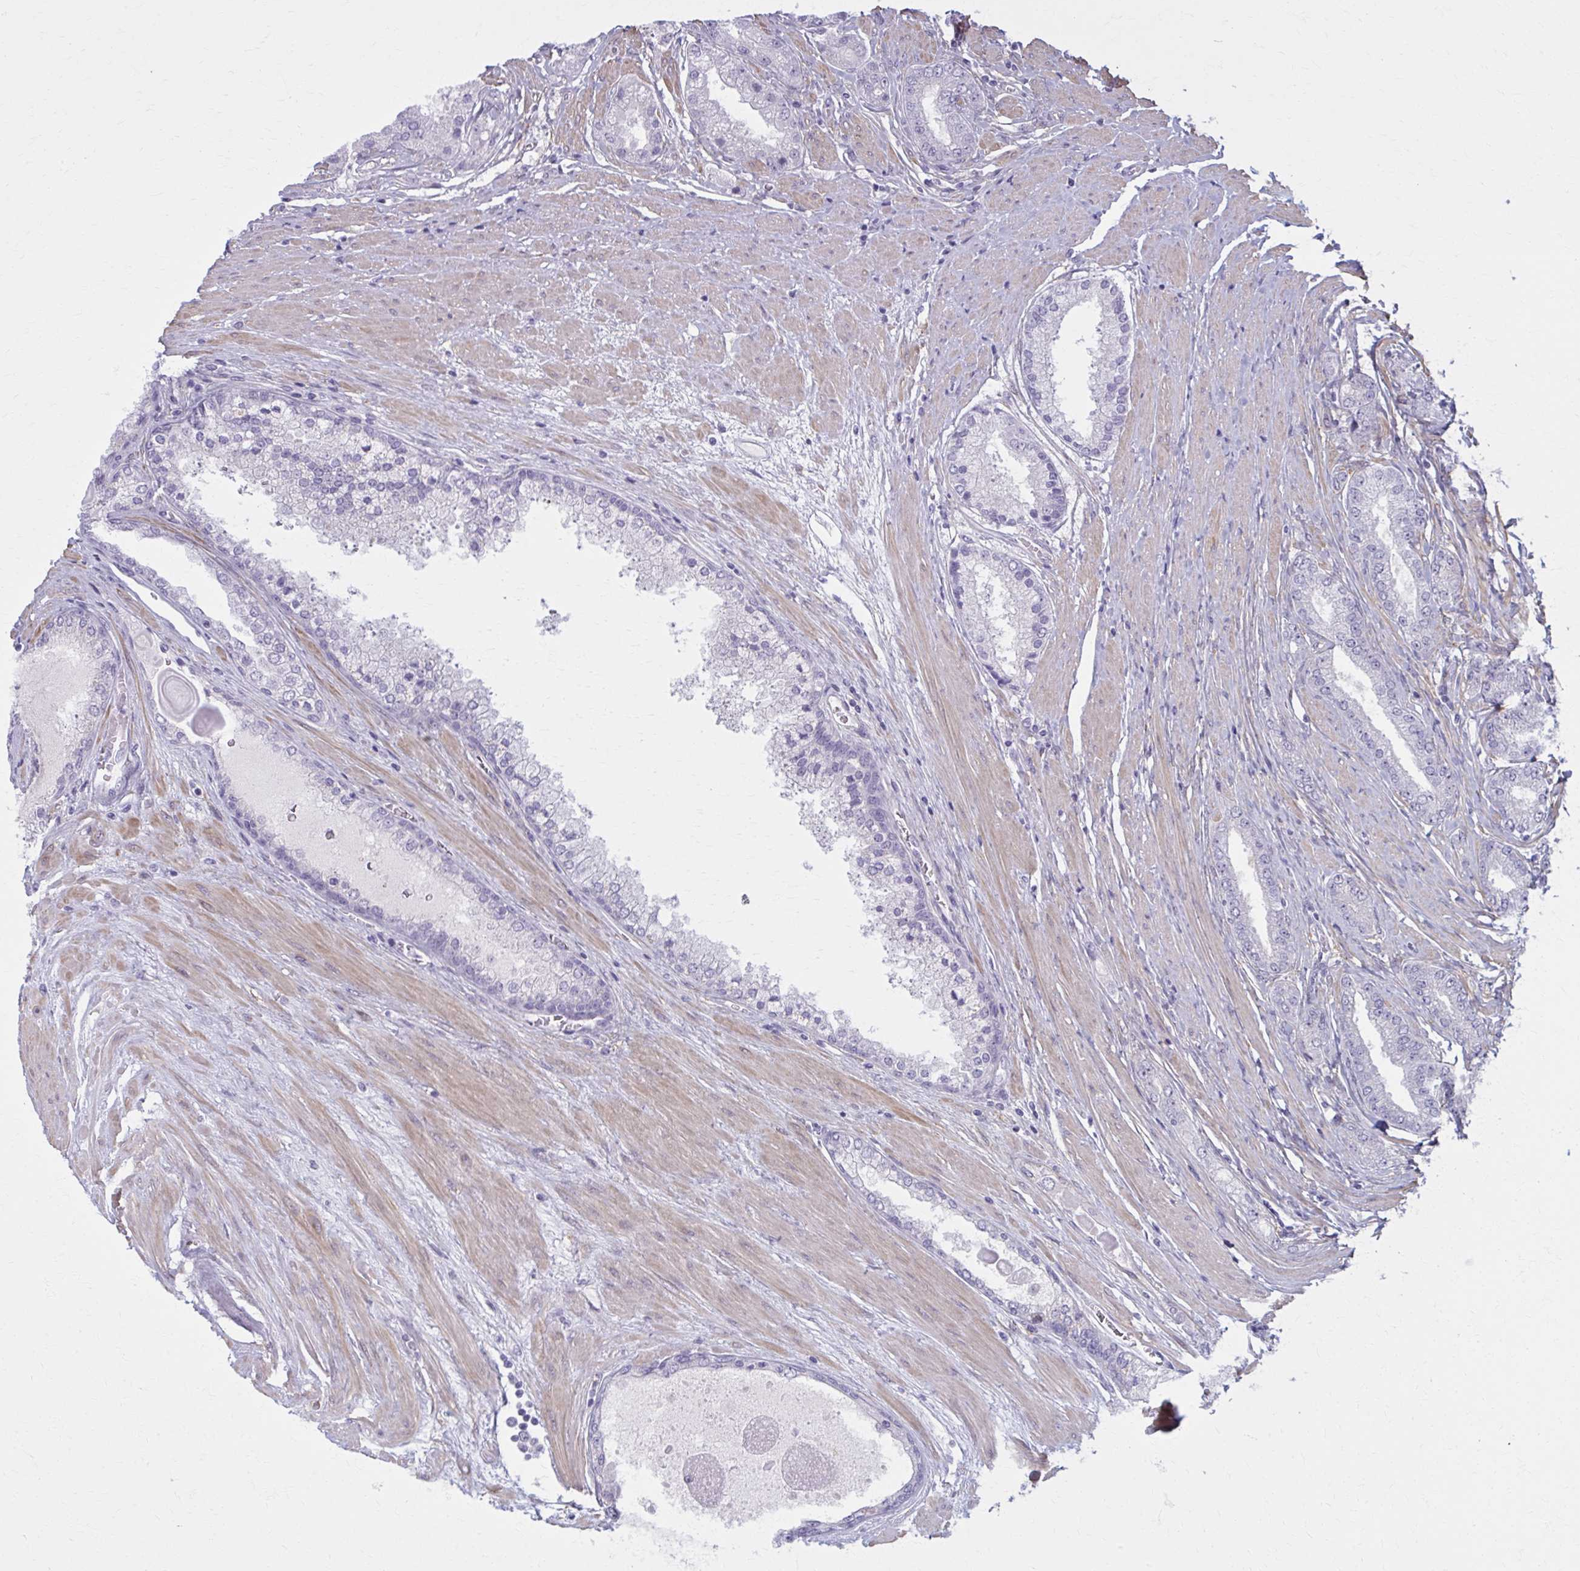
{"staining": {"intensity": "negative", "quantity": "none", "location": "none"}, "tissue": "prostate cancer", "cell_type": "Tumor cells", "image_type": "cancer", "snomed": [{"axis": "morphology", "description": "Adenocarcinoma, High grade"}, {"axis": "topography", "description": "Prostate"}], "caption": "Immunohistochemistry (IHC) image of prostate adenocarcinoma (high-grade) stained for a protein (brown), which exhibits no expression in tumor cells.", "gene": "NUMBL", "patient": {"sex": "male", "age": 67}}